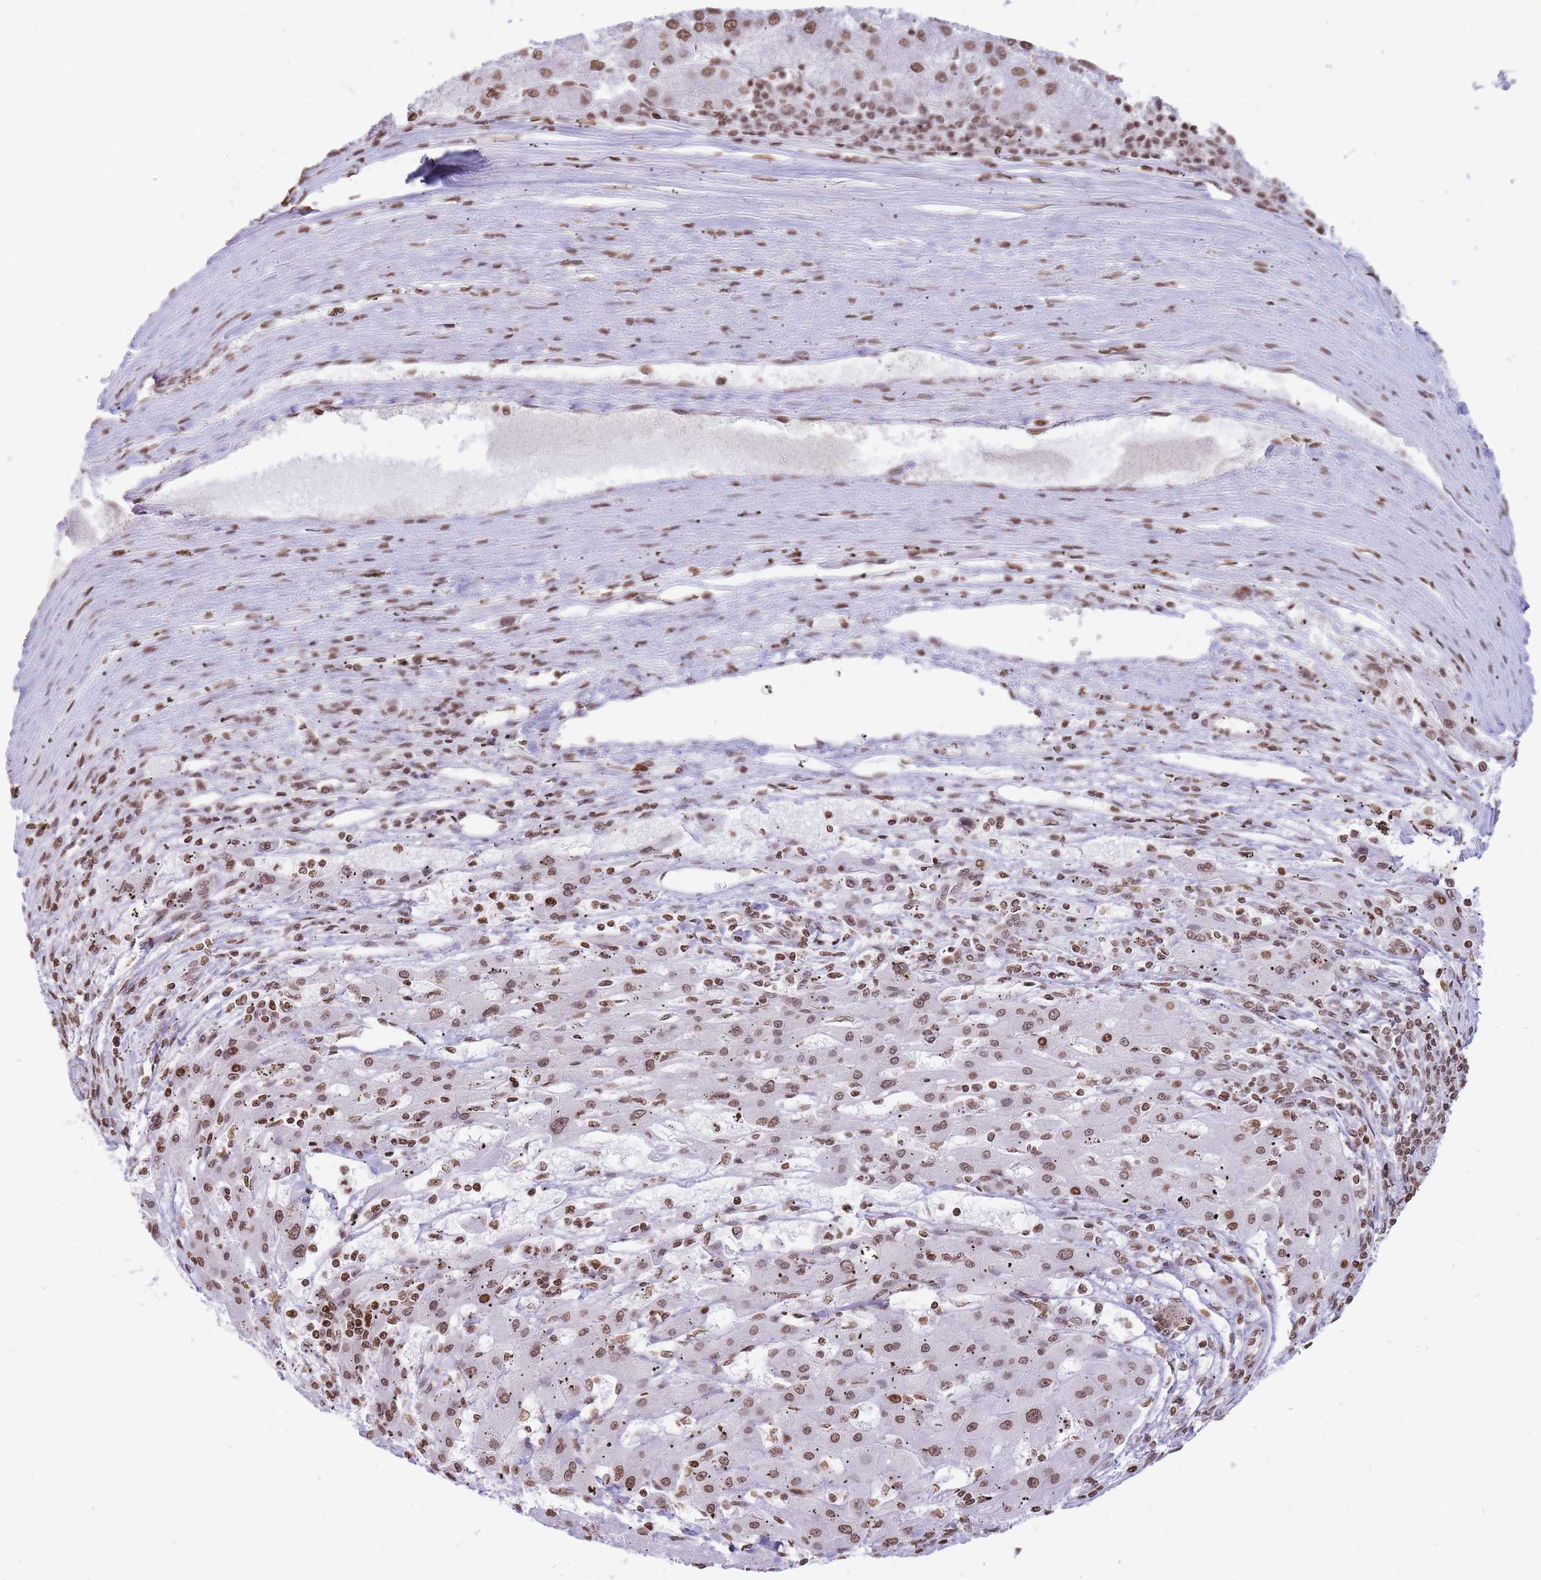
{"staining": {"intensity": "moderate", "quantity": ">75%", "location": "nuclear"}, "tissue": "liver cancer", "cell_type": "Tumor cells", "image_type": "cancer", "snomed": [{"axis": "morphology", "description": "Carcinoma, Hepatocellular, NOS"}, {"axis": "topography", "description": "Liver"}], "caption": "Moderate nuclear protein staining is present in about >75% of tumor cells in liver hepatocellular carcinoma.", "gene": "SHISAL1", "patient": {"sex": "male", "age": 72}}